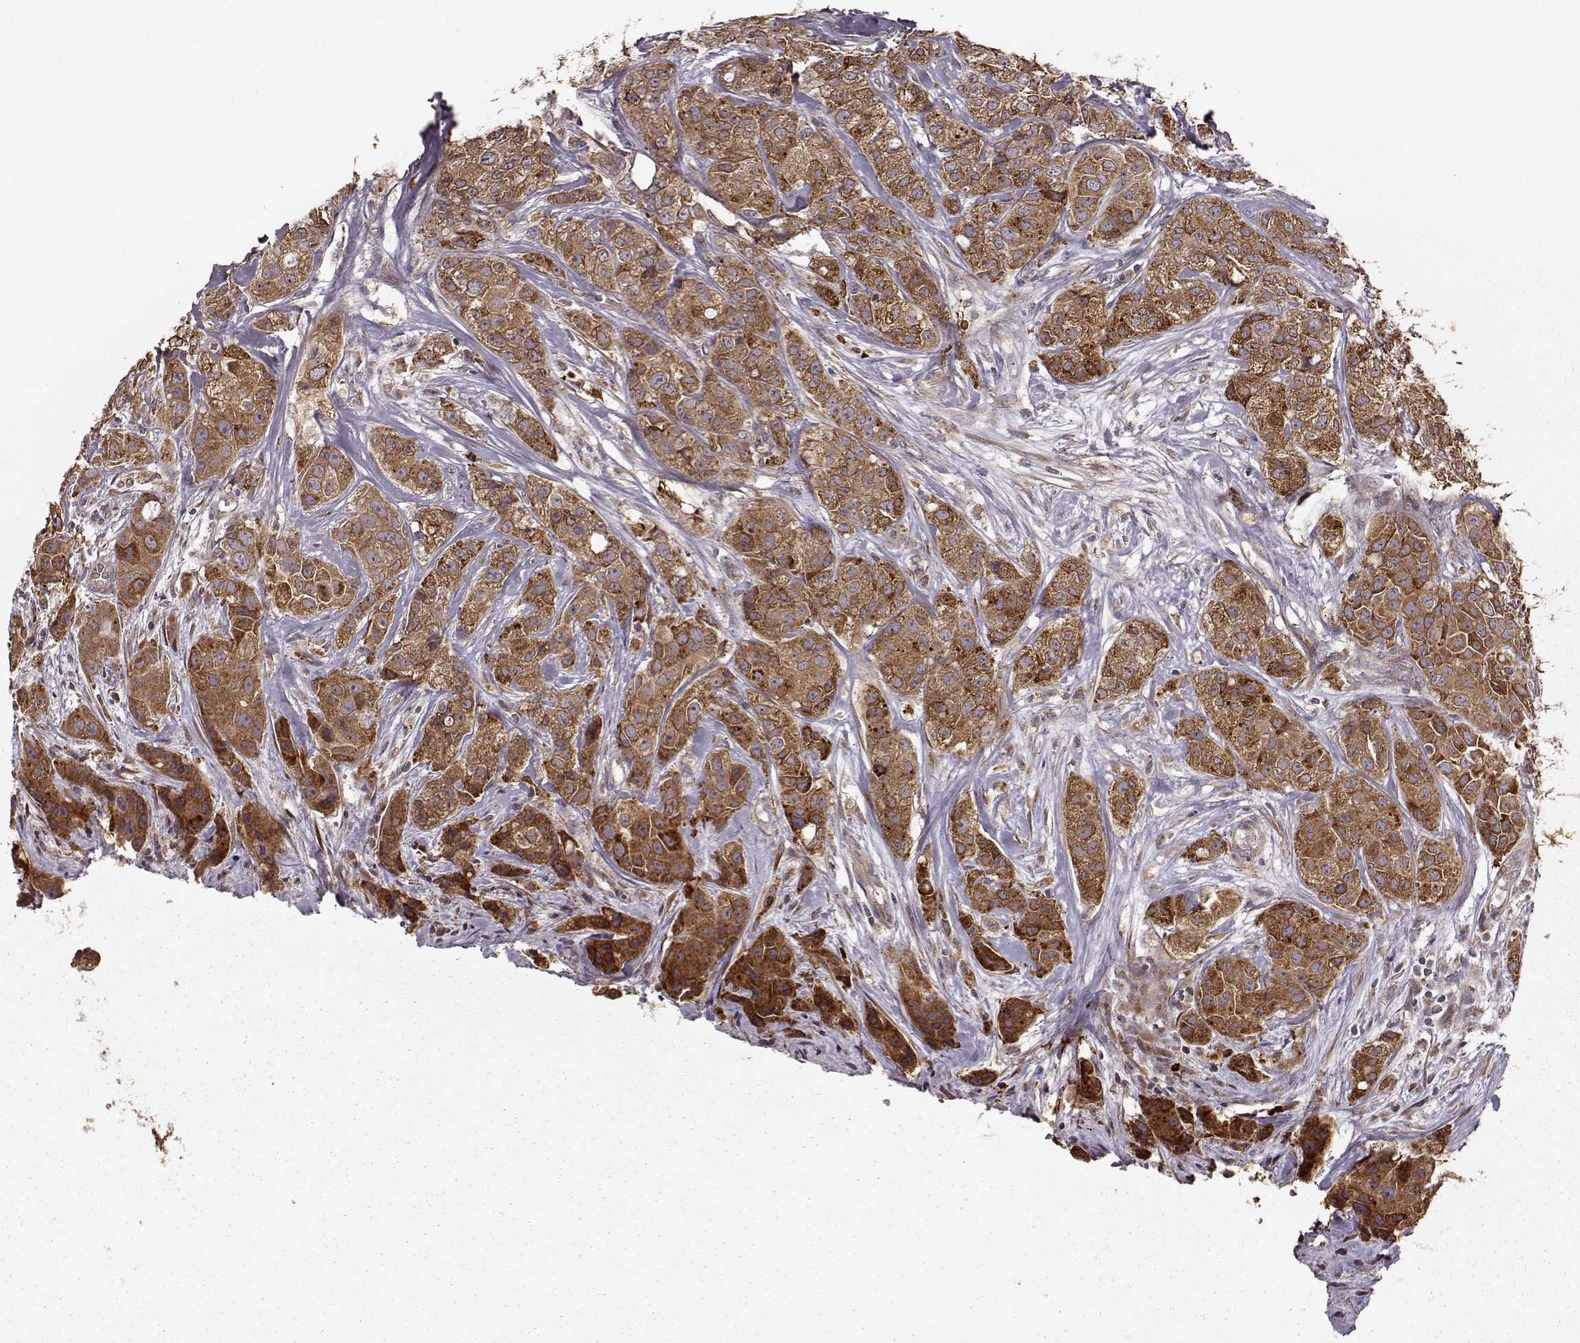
{"staining": {"intensity": "moderate", "quantity": ">75%", "location": "cytoplasmic/membranous"}, "tissue": "breast cancer", "cell_type": "Tumor cells", "image_type": "cancer", "snomed": [{"axis": "morphology", "description": "Duct carcinoma"}, {"axis": "topography", "description": "Breast"}], "caption": "Moderate cytoplasmic/membranous protein expression is seen in approximately >75% of tumor cells in breast cancer.", "gene": "YIPF5", "patient": {"sex": "female", "age": 43}}